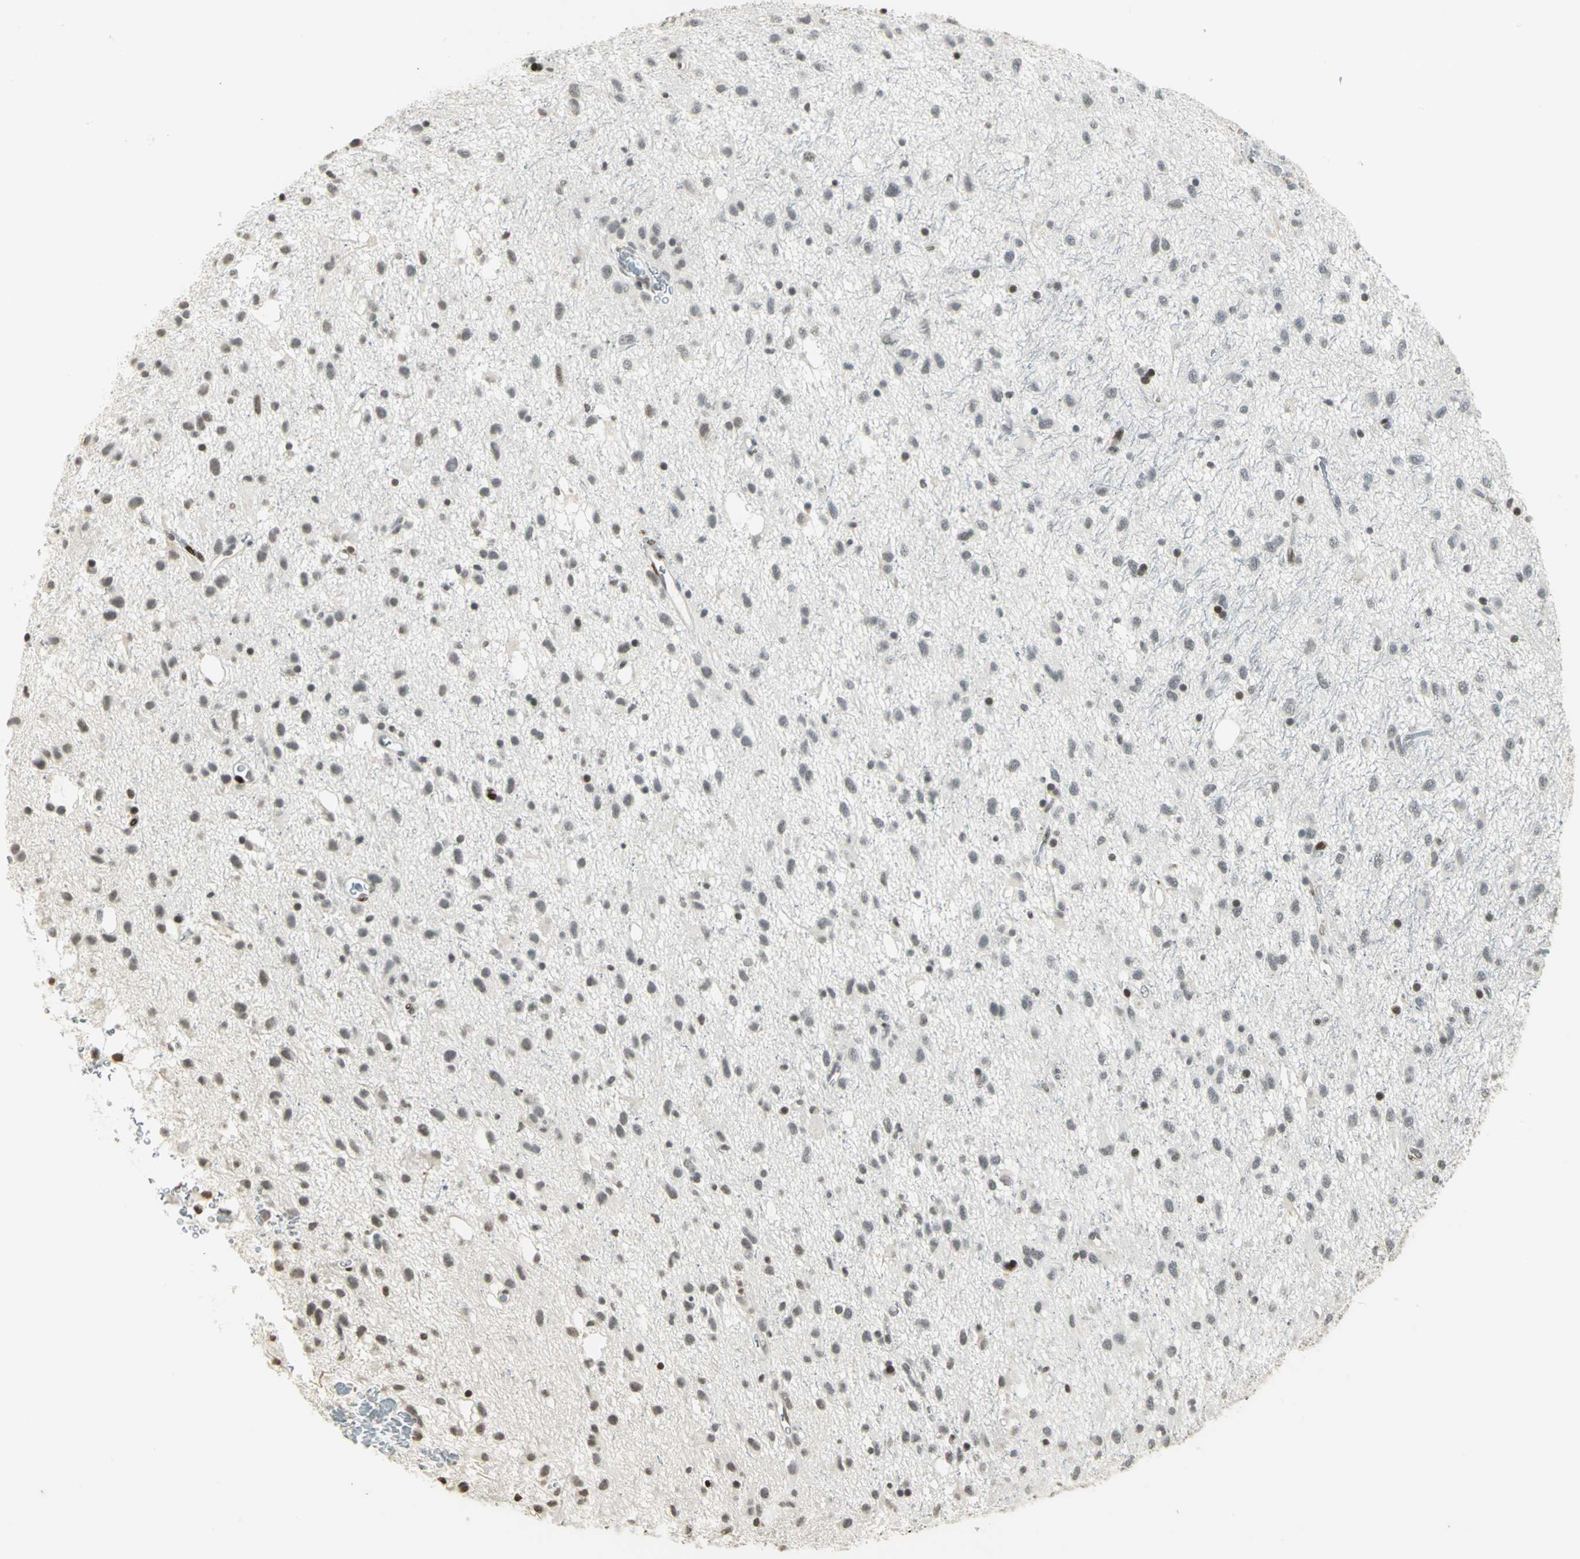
{"staining": {"intensity": "strong", "quantity": "<25%", "location": "nuclear"}, "tissue": "glioma", "cell_type": "Tumor cells", "image_type": "cancer", "snomed": [{"axis": "morphology", "description": "Glioma, malignant, Low grade"}, {"axis": "topography", "description": "Brain"}], "caption": "Tumor cells demonstrate strong nuclear staining in approximately <25% of cells in malignant glioma (low-grade).", "gene": "KDM1A", "patient": {"sex": "male", "age": 77}}